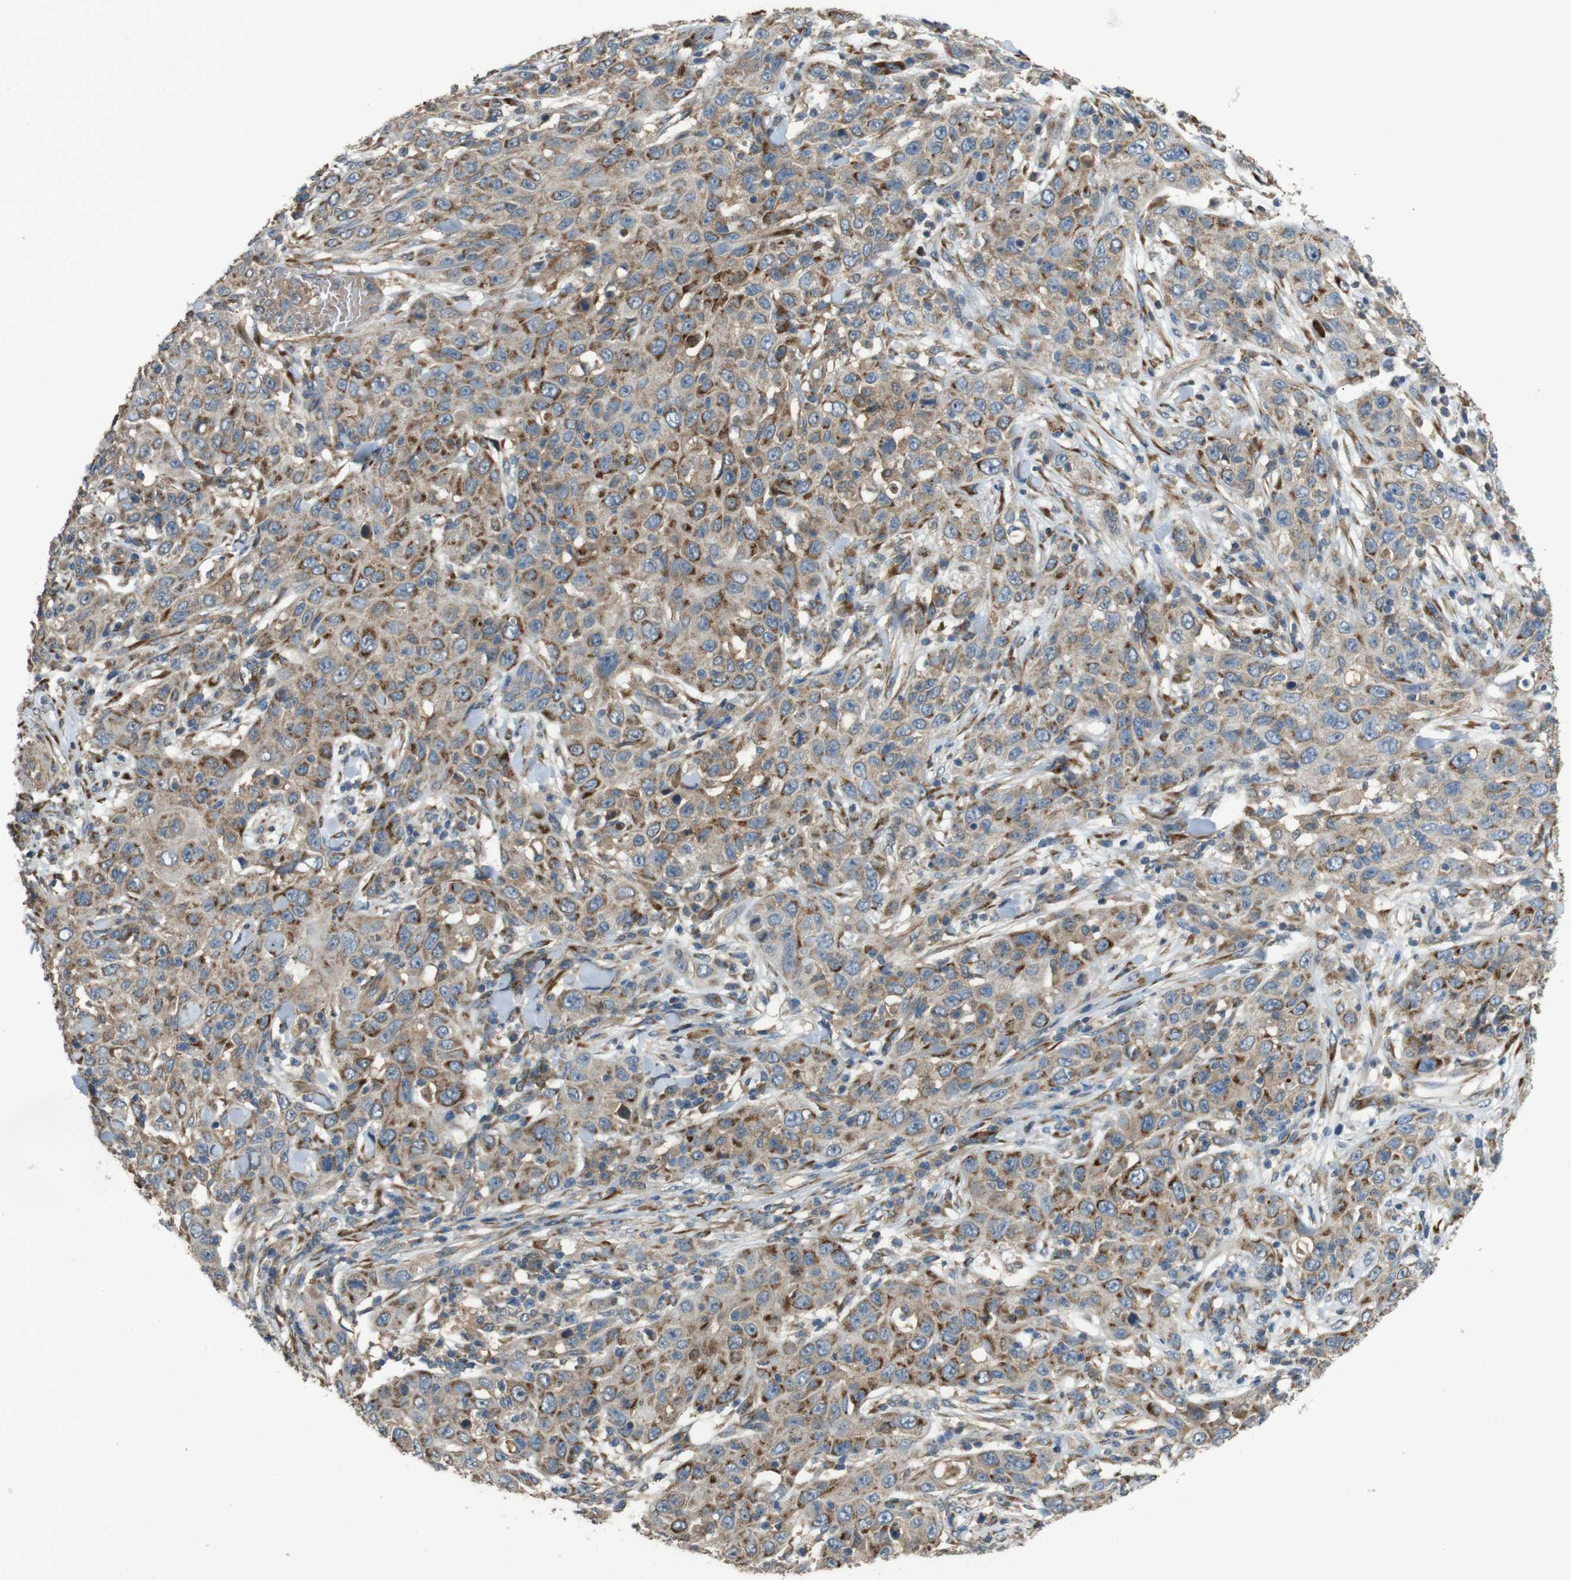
{"staining": {"intensity": "moderate", "quantity": ">75%", "location": "cytoplasmic/membranous"}, "tissue": "skin cancer", "cell_type": "Tumor cells", "image_type": "cancer", "snomed": [{"axis": "morphology", "description": "Squamous cell carcinoma, NOS"}, {"axis": "topography", "description": "Skin"}], "caption": "Immunohistochemical staining of skin cancer (squamous cell carcinoma) demonstrates moderate cytoplasmic/membranous protein expression in approximately >75% of tumor cells. The protein is shown in brown color, while the nuclei are stained blue.", "gene": "ARHGAP24", "patient": {"sex": "female", "age": 88}}